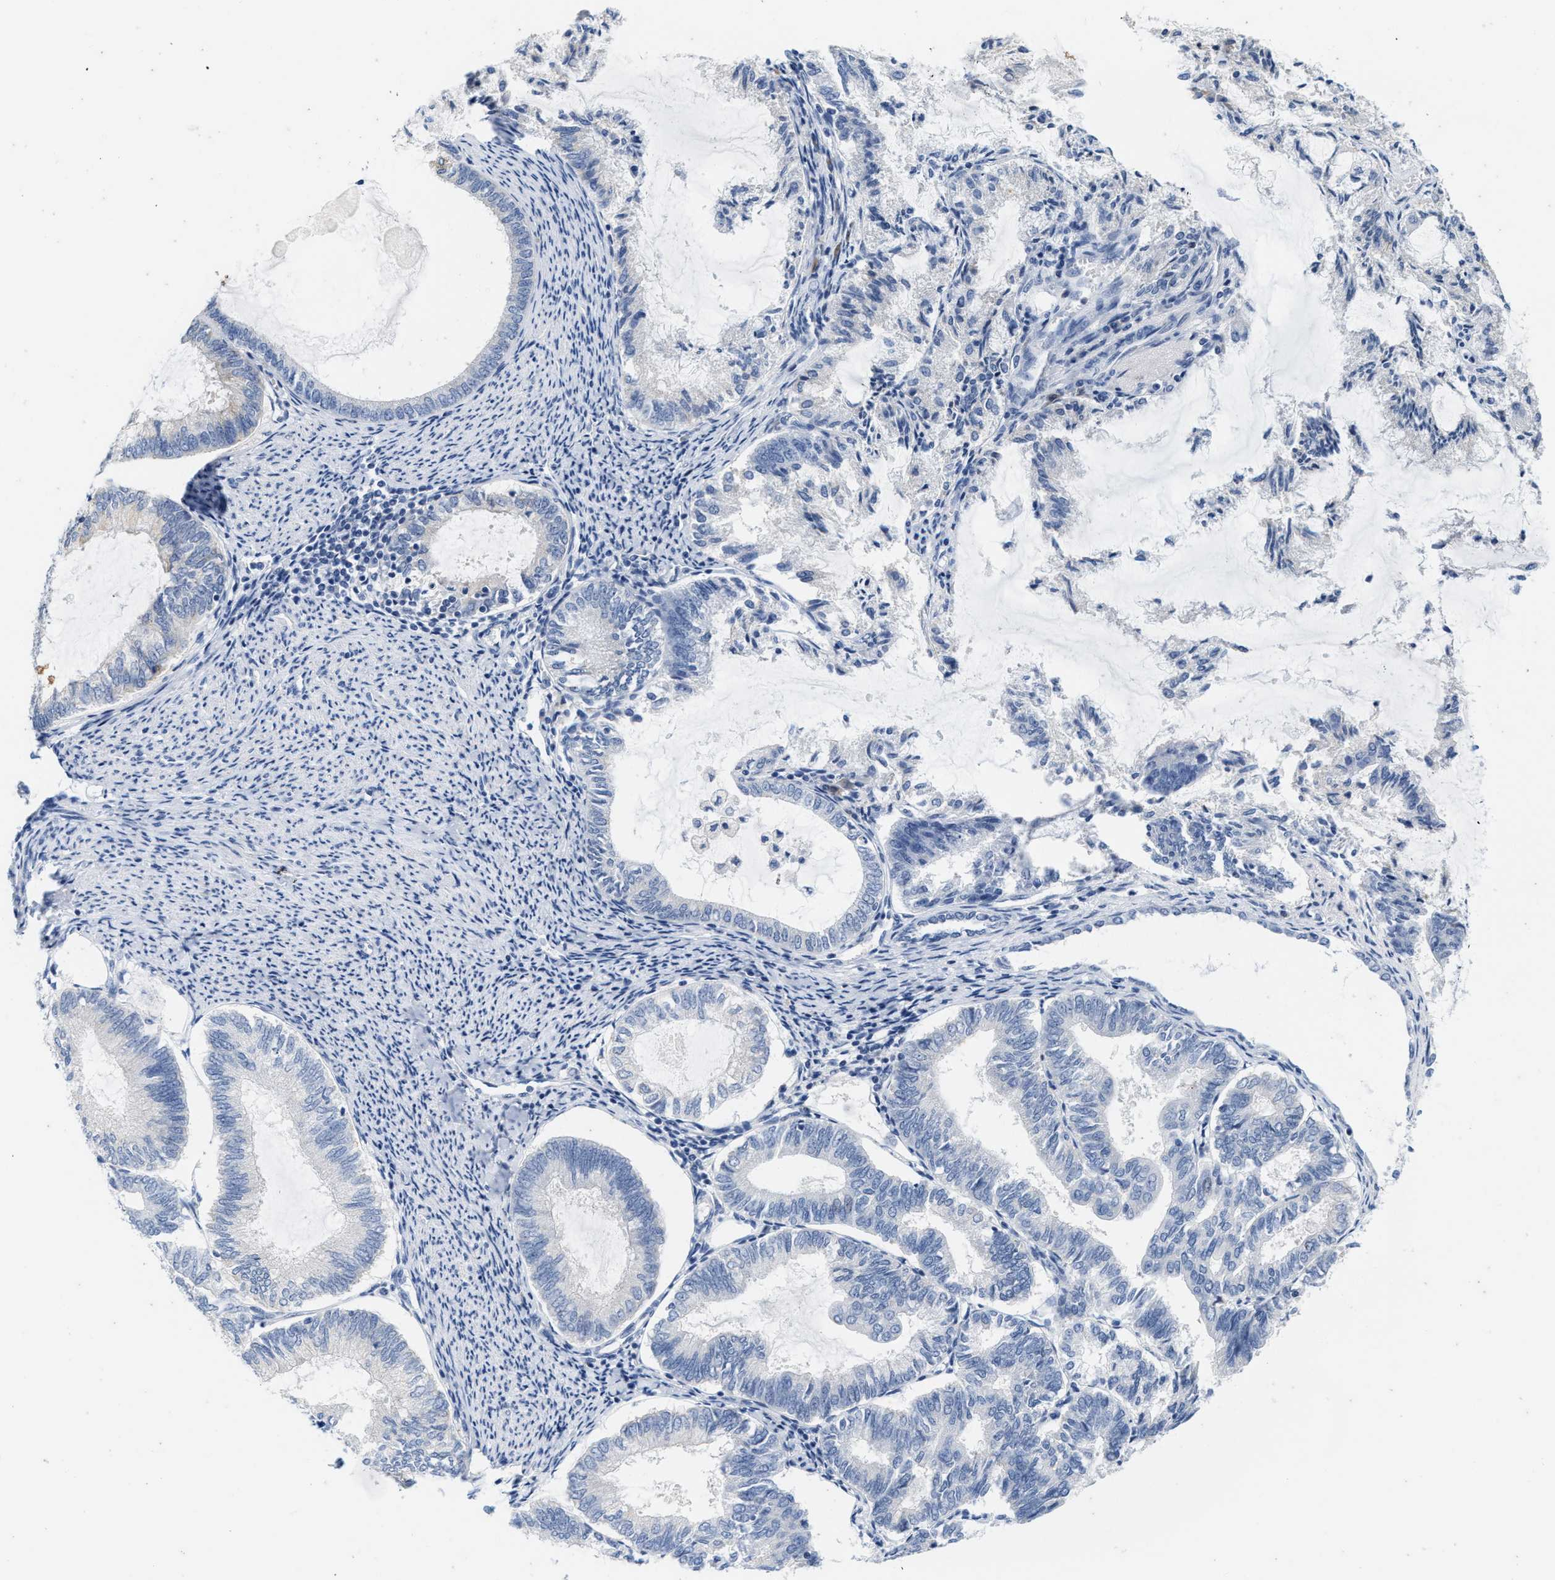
{"staining": {"intensity": "negative", "quantity": "none", "location": "none"}, "tissue": "endometrial cancer", "cell_type": "Tumor cells", "image_type": "cancer", "snomed": [{"axis": "morphology", "description": "Adenocarcinoma, NOS"}, {"axis": "topography", "description": "Endometrium"}], "caption": "Endometrial adenocarcinoma stained for a protein using IHC exhibits no positivity tumor cells.", "gene": "ABCB11", "patient": {"sex": "female", "age": 86}}